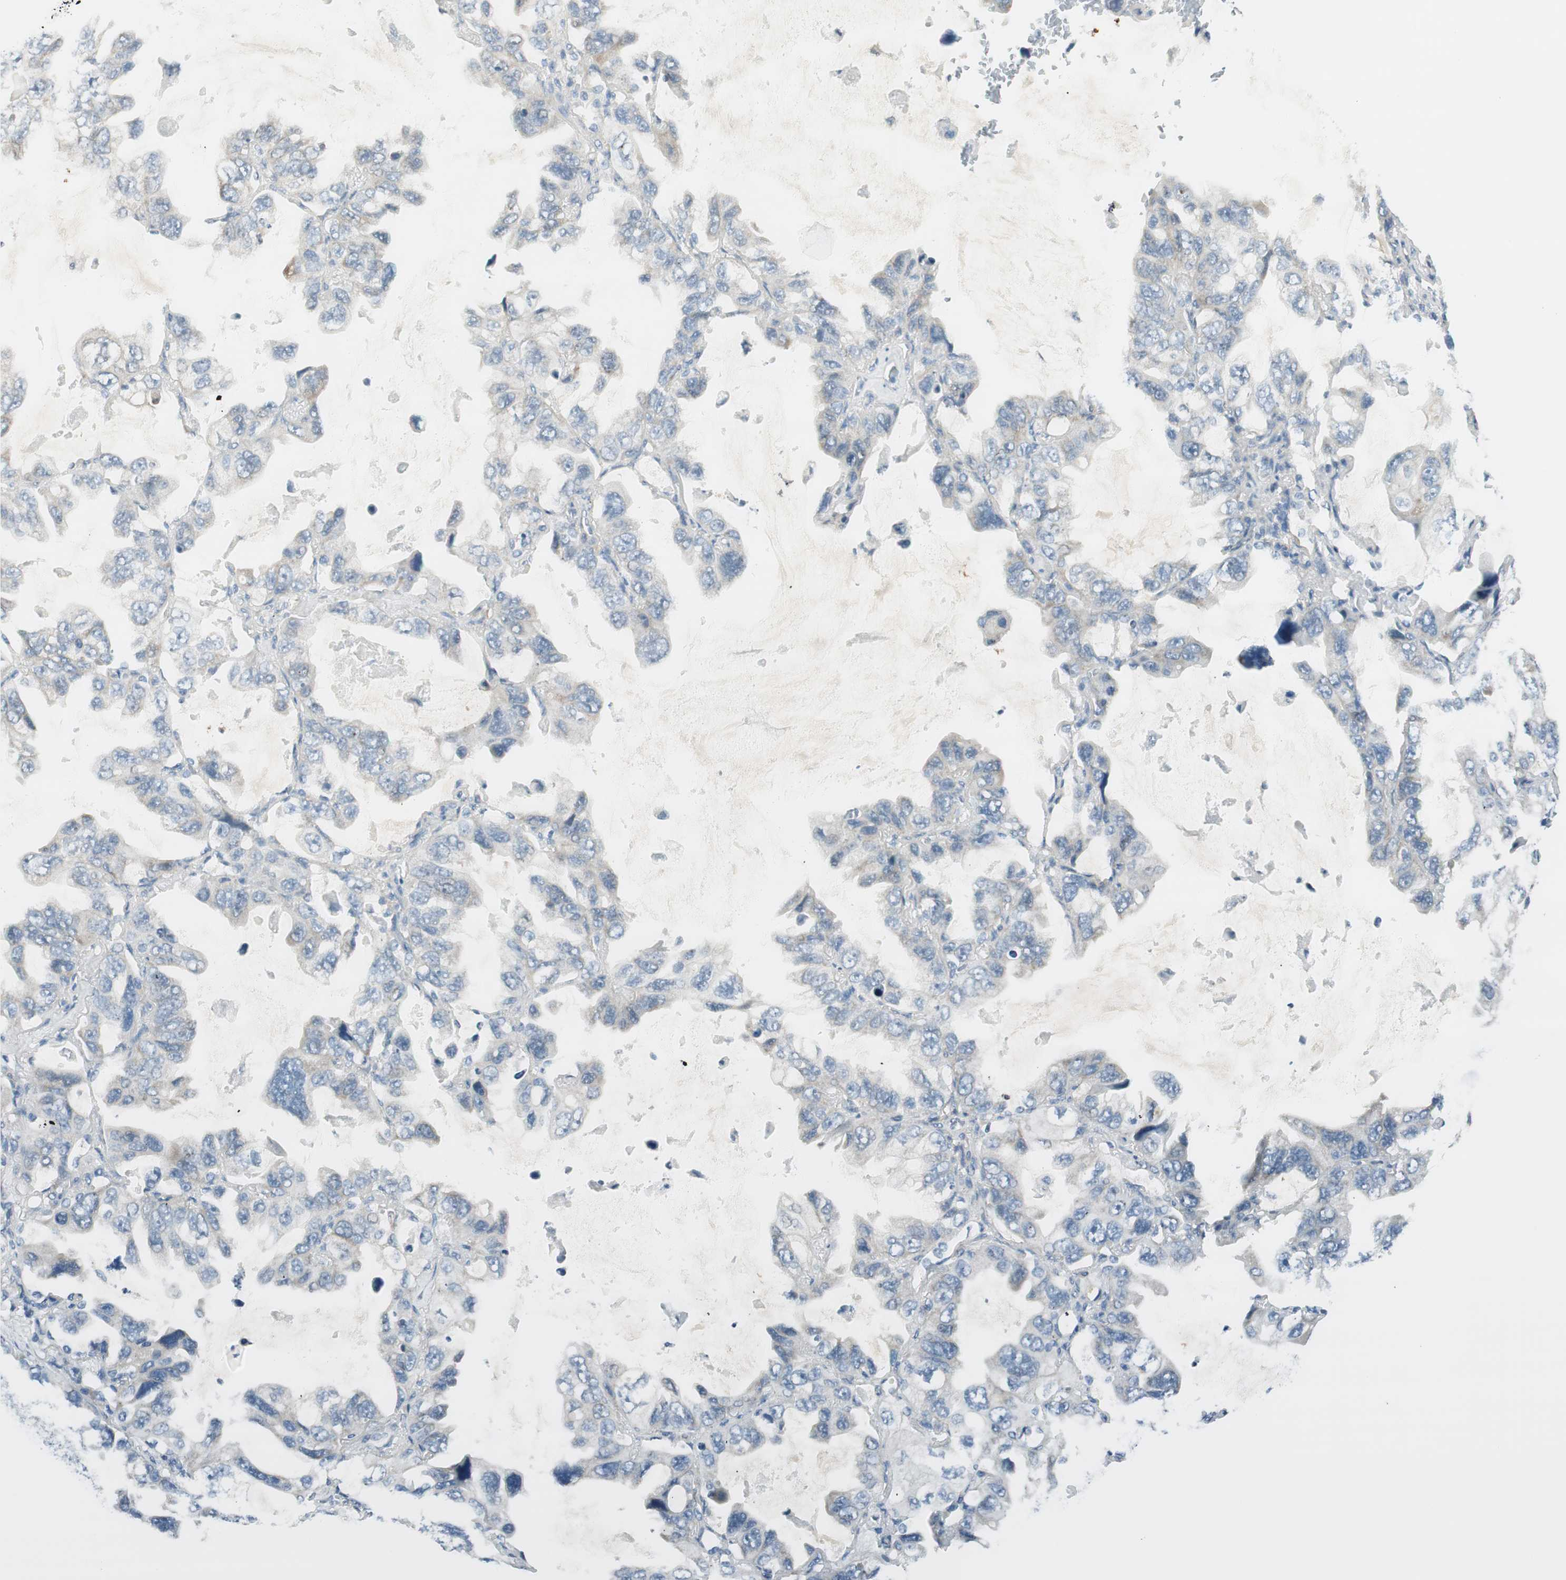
{"staining": {"intensity": "negative", "quantity": "none", "location": "none"}, "tissue": "lung cancer", "cell_type": "Tumor cells", "image_type": "cancer", "snomed": [{"axis": "morphology", "description": "Squamous cell carcinoma, NOS"}, {"axis": "topography", "description": "Lung"}], "caption": "The IHC histopathology image has no significant positivity in tumor cells of lung cancer (squamous cell carcinoma) tissue. Nuclei are stained in blue.", "gene": "TACR3", "patient": {"sex": "female", "age": 73}}